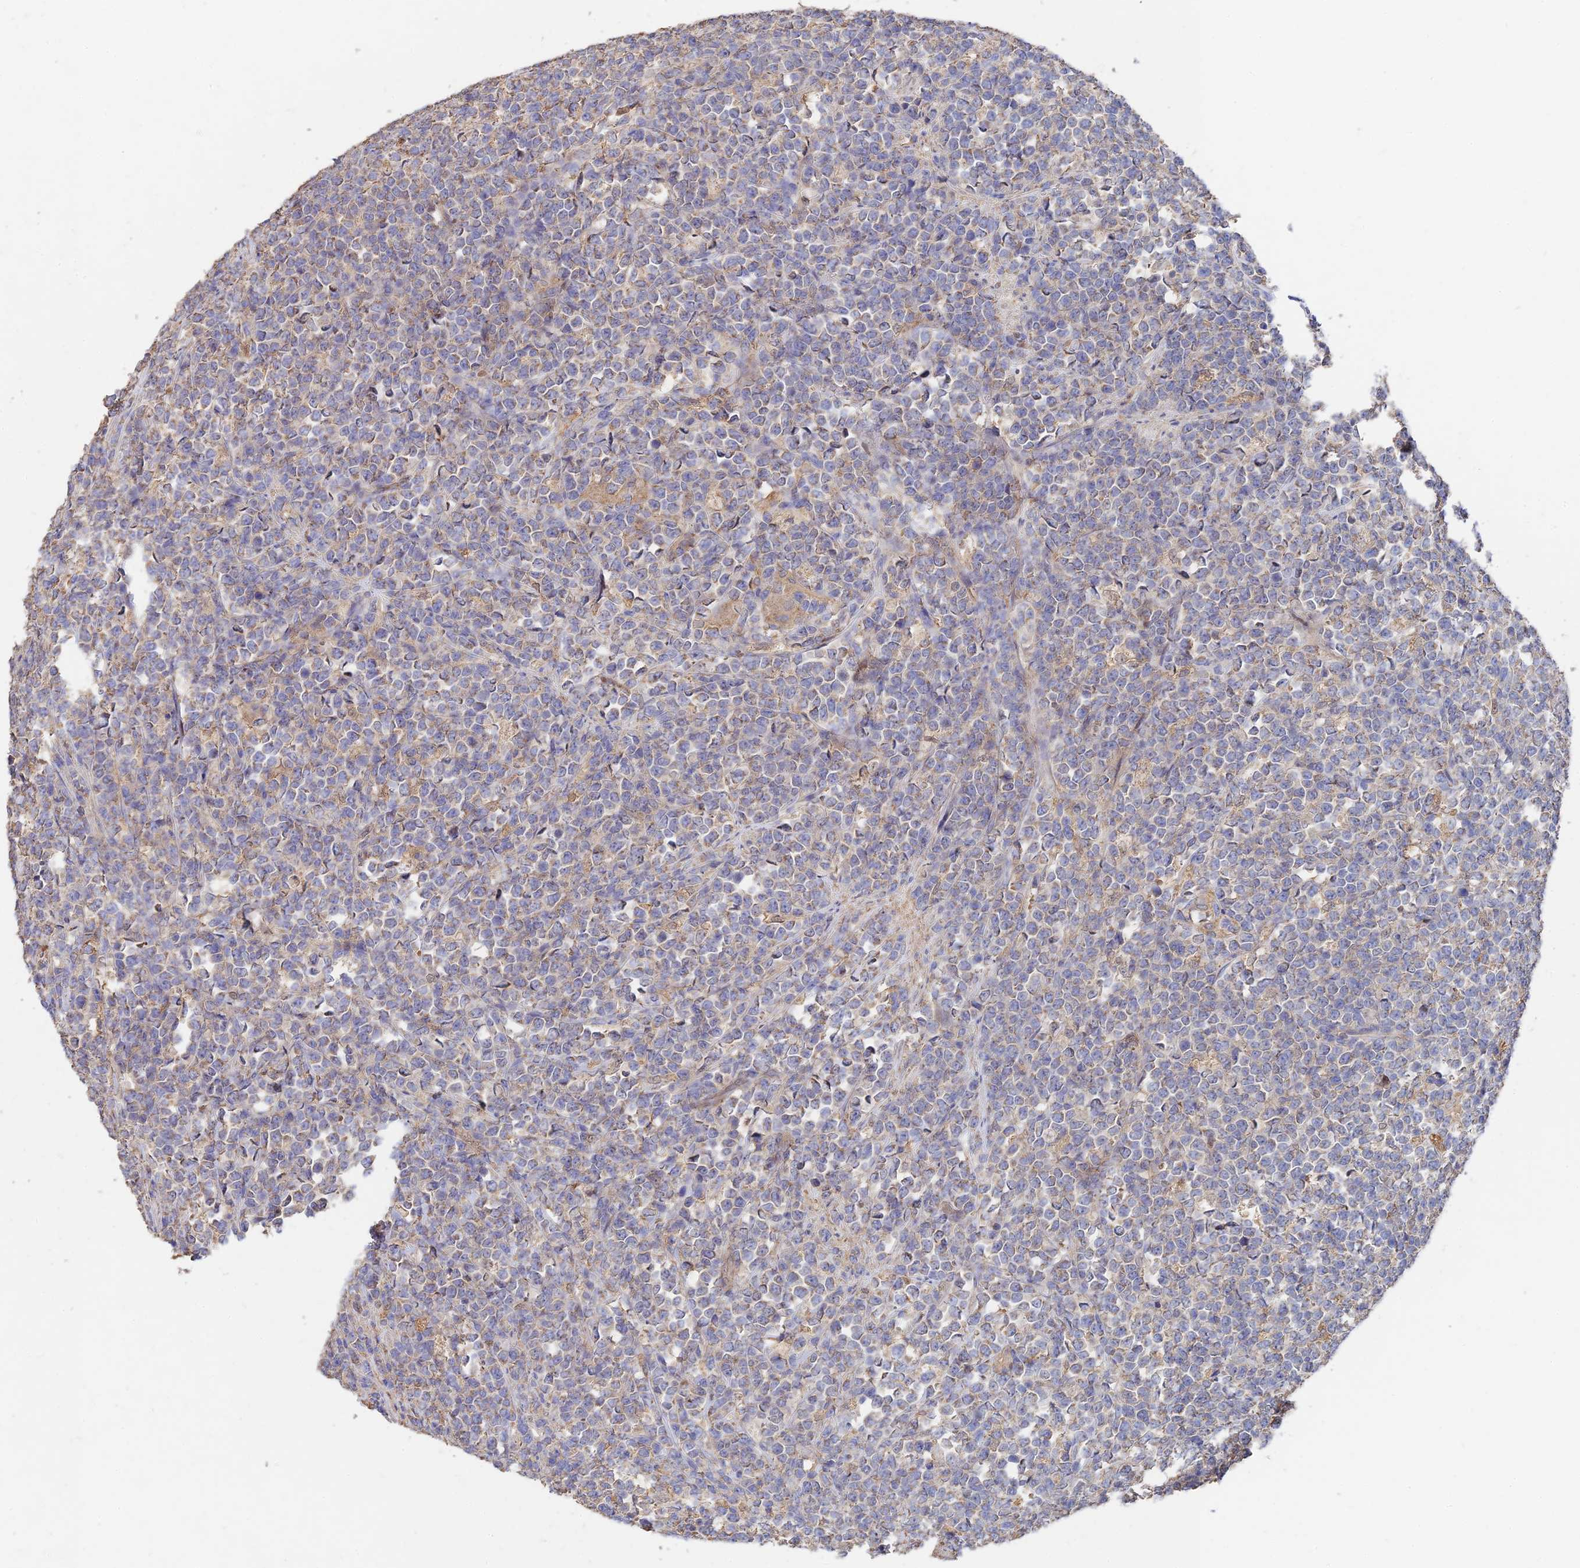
{"staining": {"intensity": "weak", "quantity": "<25%", "location": "cytoplasmic/membranous"}, "tissue": "lymphoma", "cell_type": "Tumor cells", "image_type": "cancer", "snomed": [{"axis": "morphology", "description": "Malignant lymphoma, non-Hodgkin's type, High grade"}, {"axis": "topography", "description": "Small intestine"}], "caption": "Tumor cells are negative for protein expression in human high-grade malignant lymphoma, non-Hodgkin's type. (DAB immunohistochemistry (IHC) visualized using brightfield microscopy, high magnification).", "gene": "SLC38A11", "patient": {"sex": "male", "age": 8}}